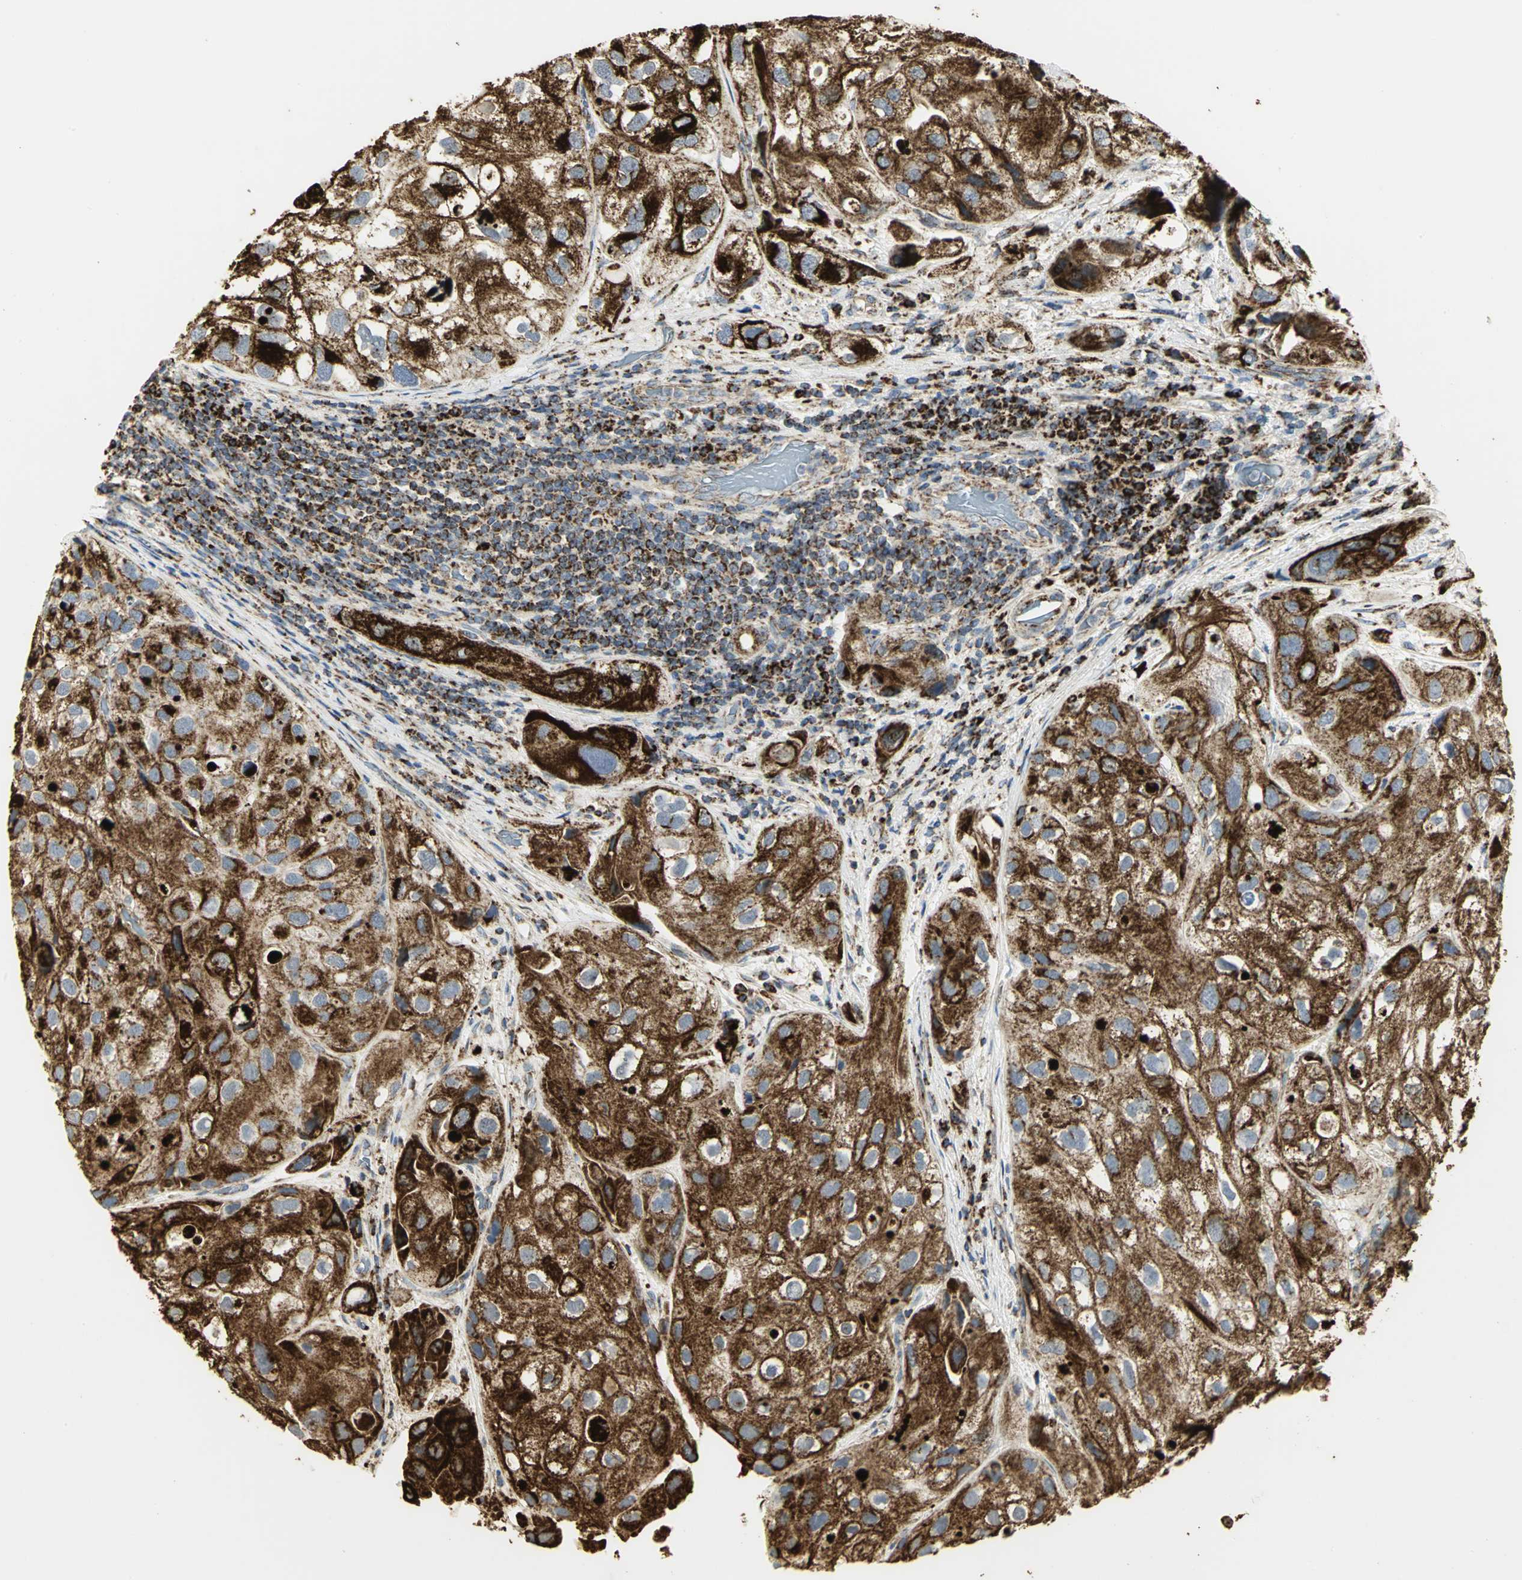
{"staining": {"intensity": "strong", "quantity": ">75%", "location": "cytoplasmic/membranous"}, "tissue": "urothelial cancer", "cell_type": "Tumor cells", "image_type": "cancer", "snomed": [{"axis": "morphology", "description": "Urothelial carcinoma, High grade"}, {"axis": "topography", "description": "Urinary bladder"}], "caption": "High-grade urothelial carcinoma tissue demonstrates strong cytoplasmic/membranous staining in about >75% of tumor cells, visualized by immunohistochemistry. The protein of interest is stained brown, and the nuclei are stained in blue (DAB IHC with brightfield microscopy, high magnification).", "gene": "VDAC1", "patient": {"sex": "female", "age": 64}}